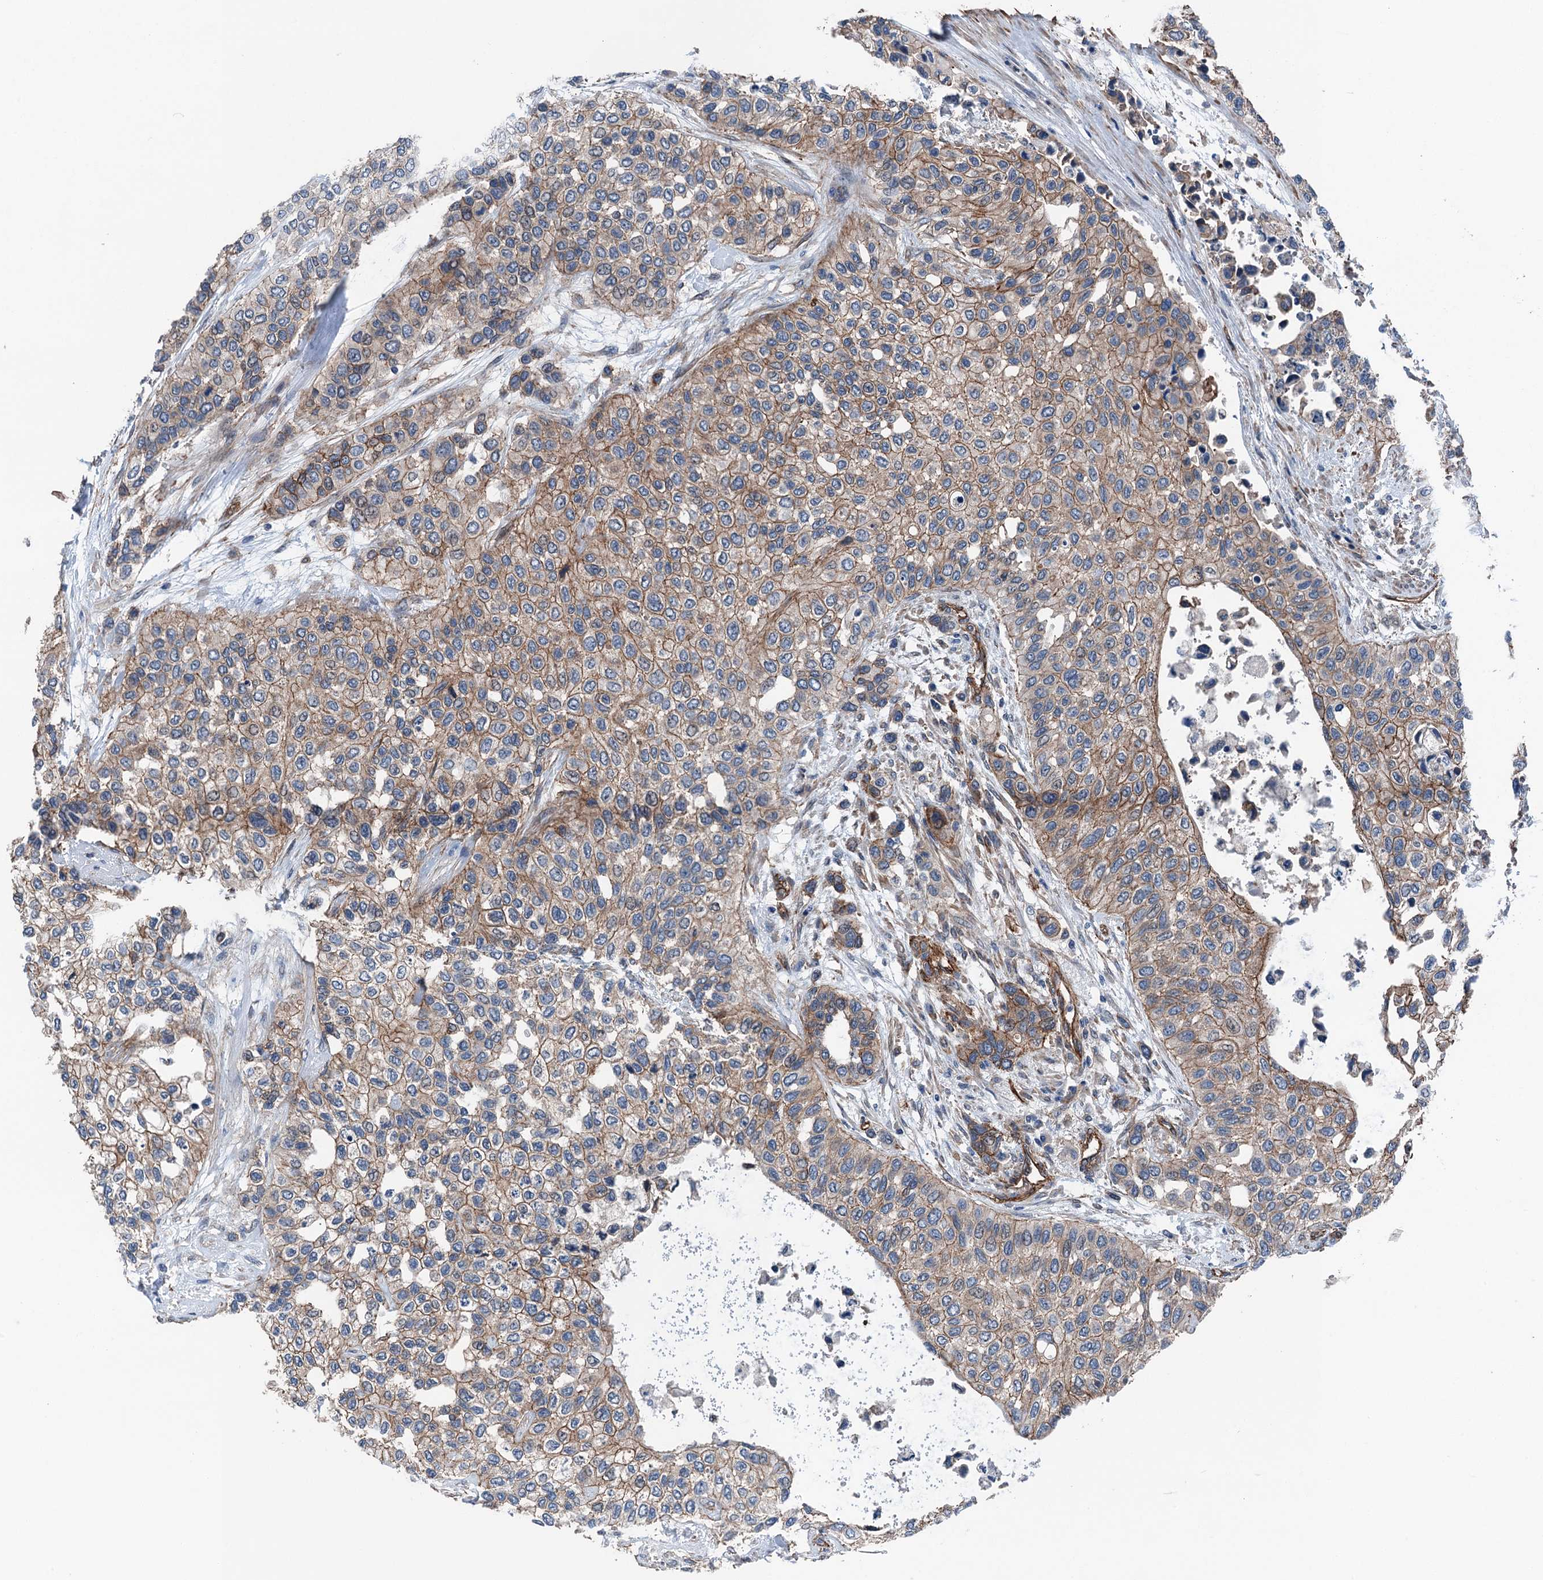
{"staining": {"intensity": "moderate", "quantity": ">75%", "location": "cytoplasmic/membranous"}, "tissue": "urothelial cancer", "cell_type": "Tumor cells", "image_type": "cancer", "snomed": [{"axis": "morphology", "description": "Normal tissue, NOS"}, {"axis": "morphology", "description": "Urothelial carcinoma, High grade"}, {"axis": "topography", "description": "Vascular tissue"}, {"axis": "topography", "description": "Urinary bladder"}], "caption": "A brown stain highlights moderate cytoplasmic/membranous staining of a protein in human urothelial cancer tumor cells. (DAB (3,3'-diaminobenzidine) = brown stain, brightfield microscopy at high magnification).", "gene": "NMRAL1", "patient": {"sex": "female", "age": 56}}